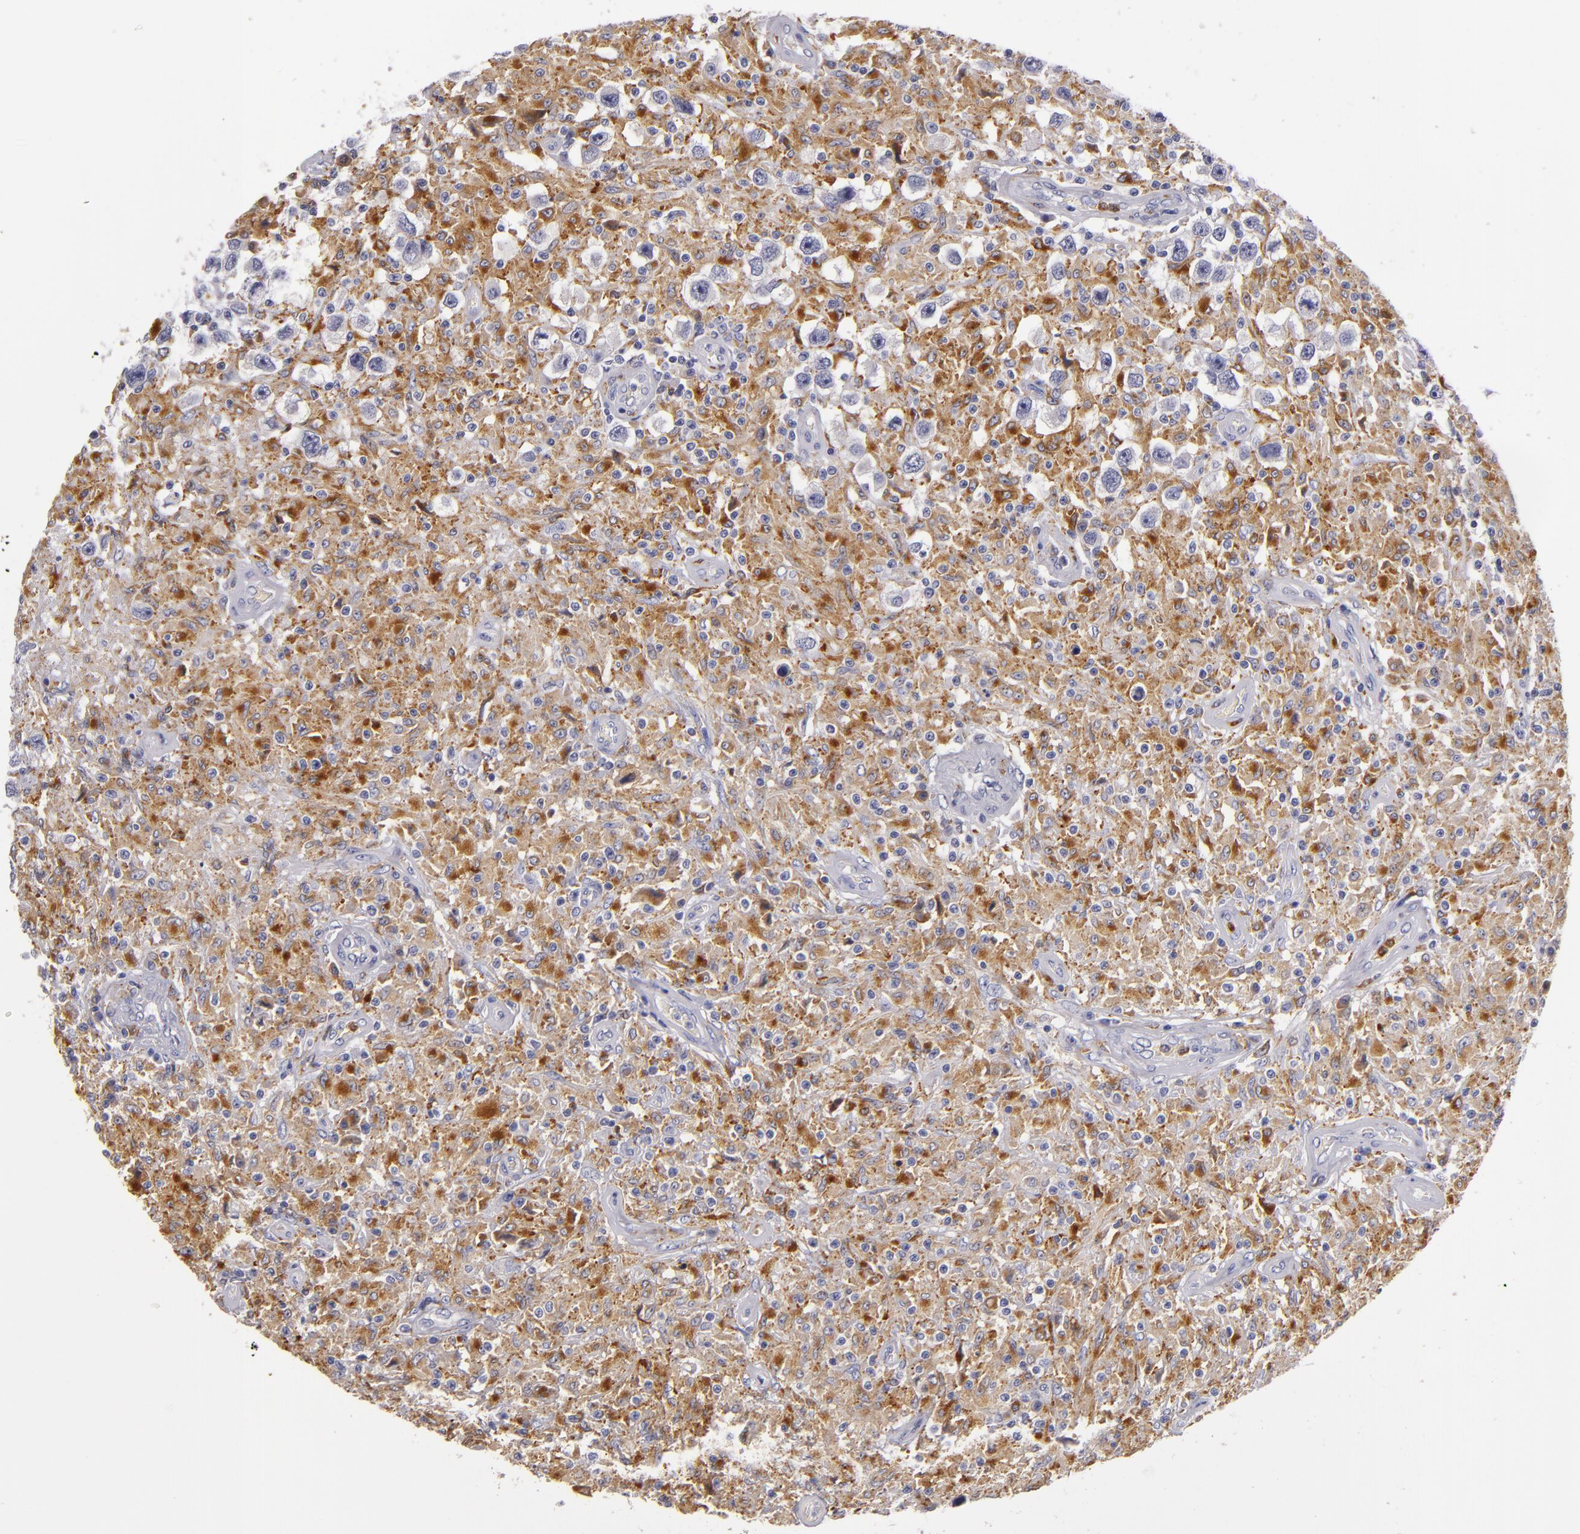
{"staining": {"intensity": "moderate", "quantity": "25%-75%", "location": "cytoplasmic/membranous"}, "tissue": "testis cancer", "cell_type": "Tumor cells", "image_type": "cancer", "snomed": [{"axis": "morphology", "description": "Seminoma, NOS"}, {"axis": "topography", "description": "Testis"}], "caption": "Immunohistochemical staining of testis seminoma shows moderate cytoplasmic/membranous protein expression in approximately 25%-75% of tumor cells.", "gene": "TLR8", "patient": {"sex": "male", "age": 34}}